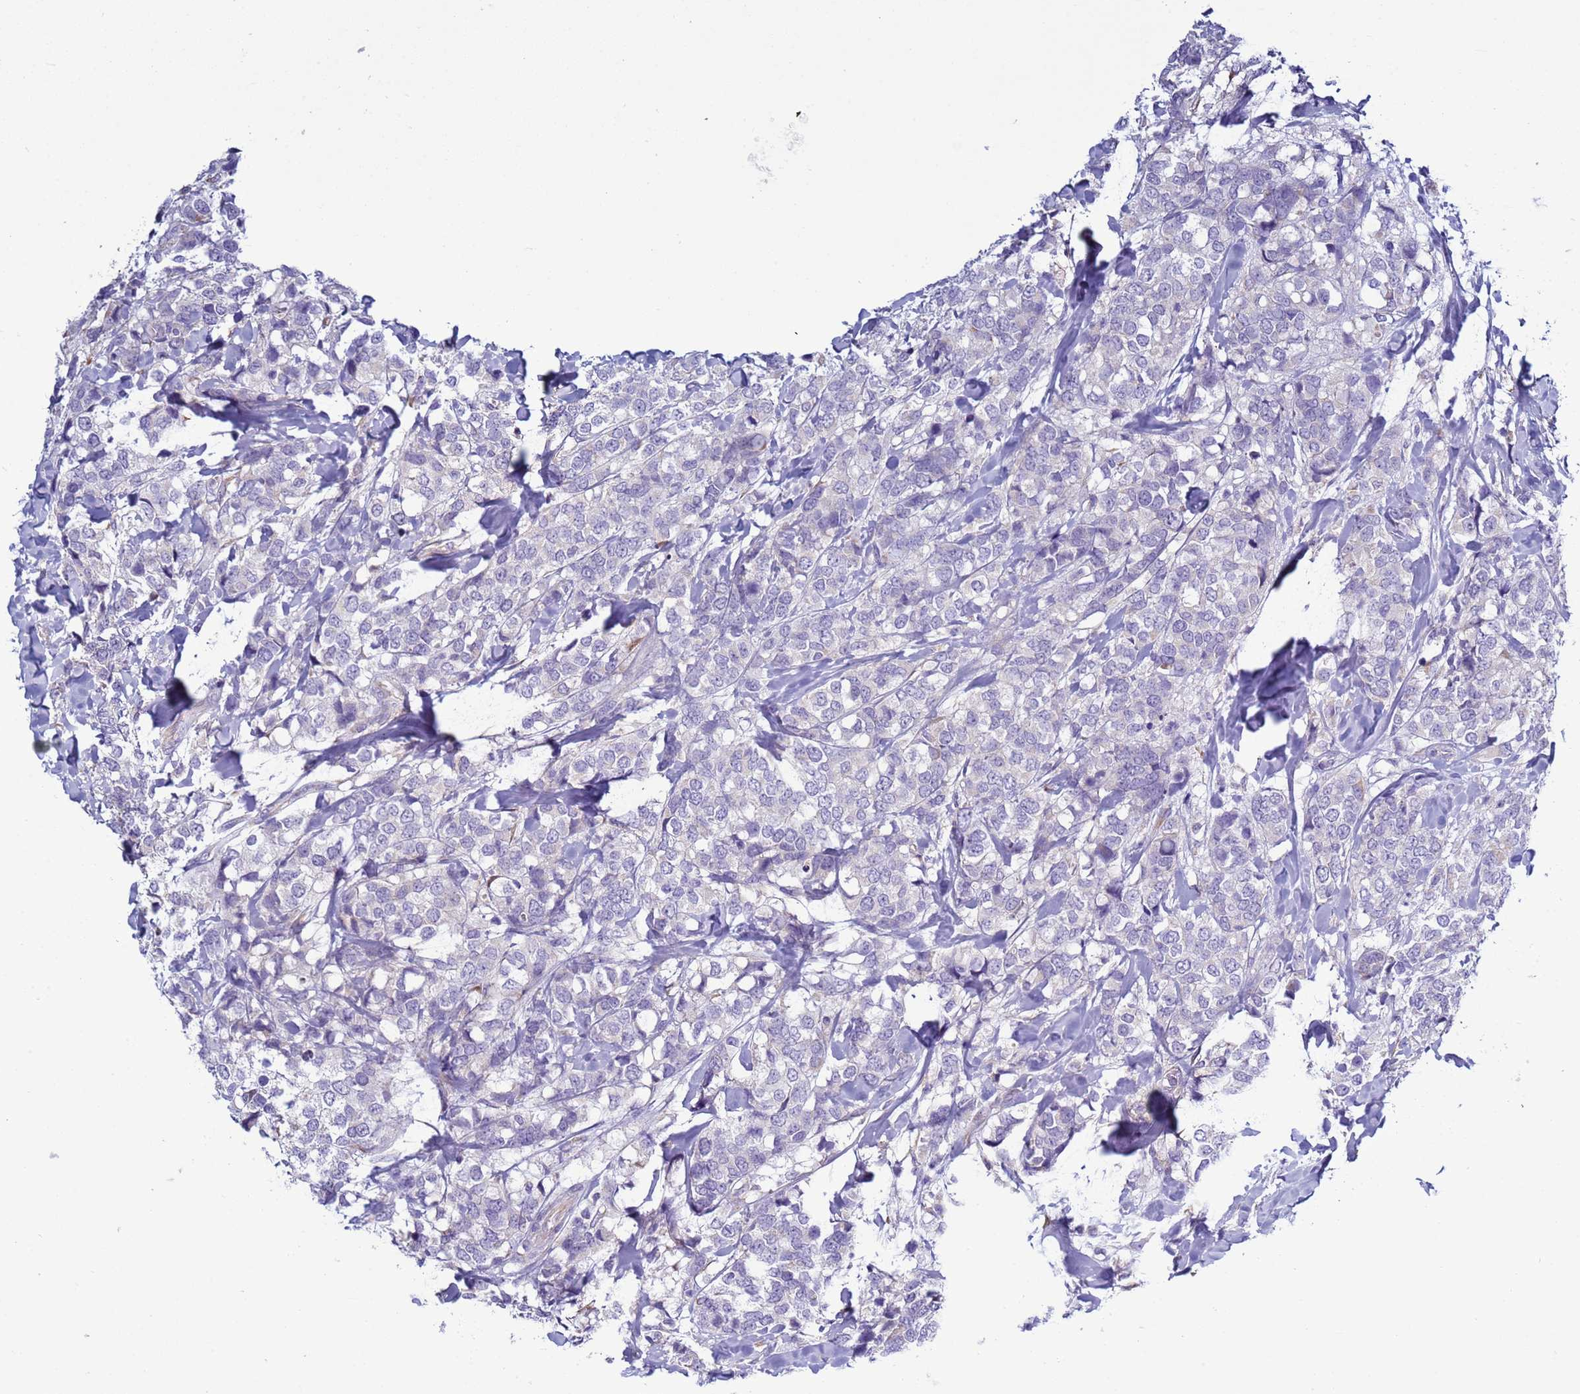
{"staining": {"intensity": "negative", "quantity": "none", "location": "none"}, "tissue": "breast cancer", "cell_type": "Tumor cells", "image_type": "cancer", "snomed": [{"axis": "morphology", "description": "Lobular carcinoma"}, {"axis": "topography", "description": "Breast"}], "caption": "Breast lobular carcinoma stained for a protein using immunohistochemistry shows no expression tumor cells.", "gene": "ABHD17B", "patient": {"sex": "female", "age": 59}}